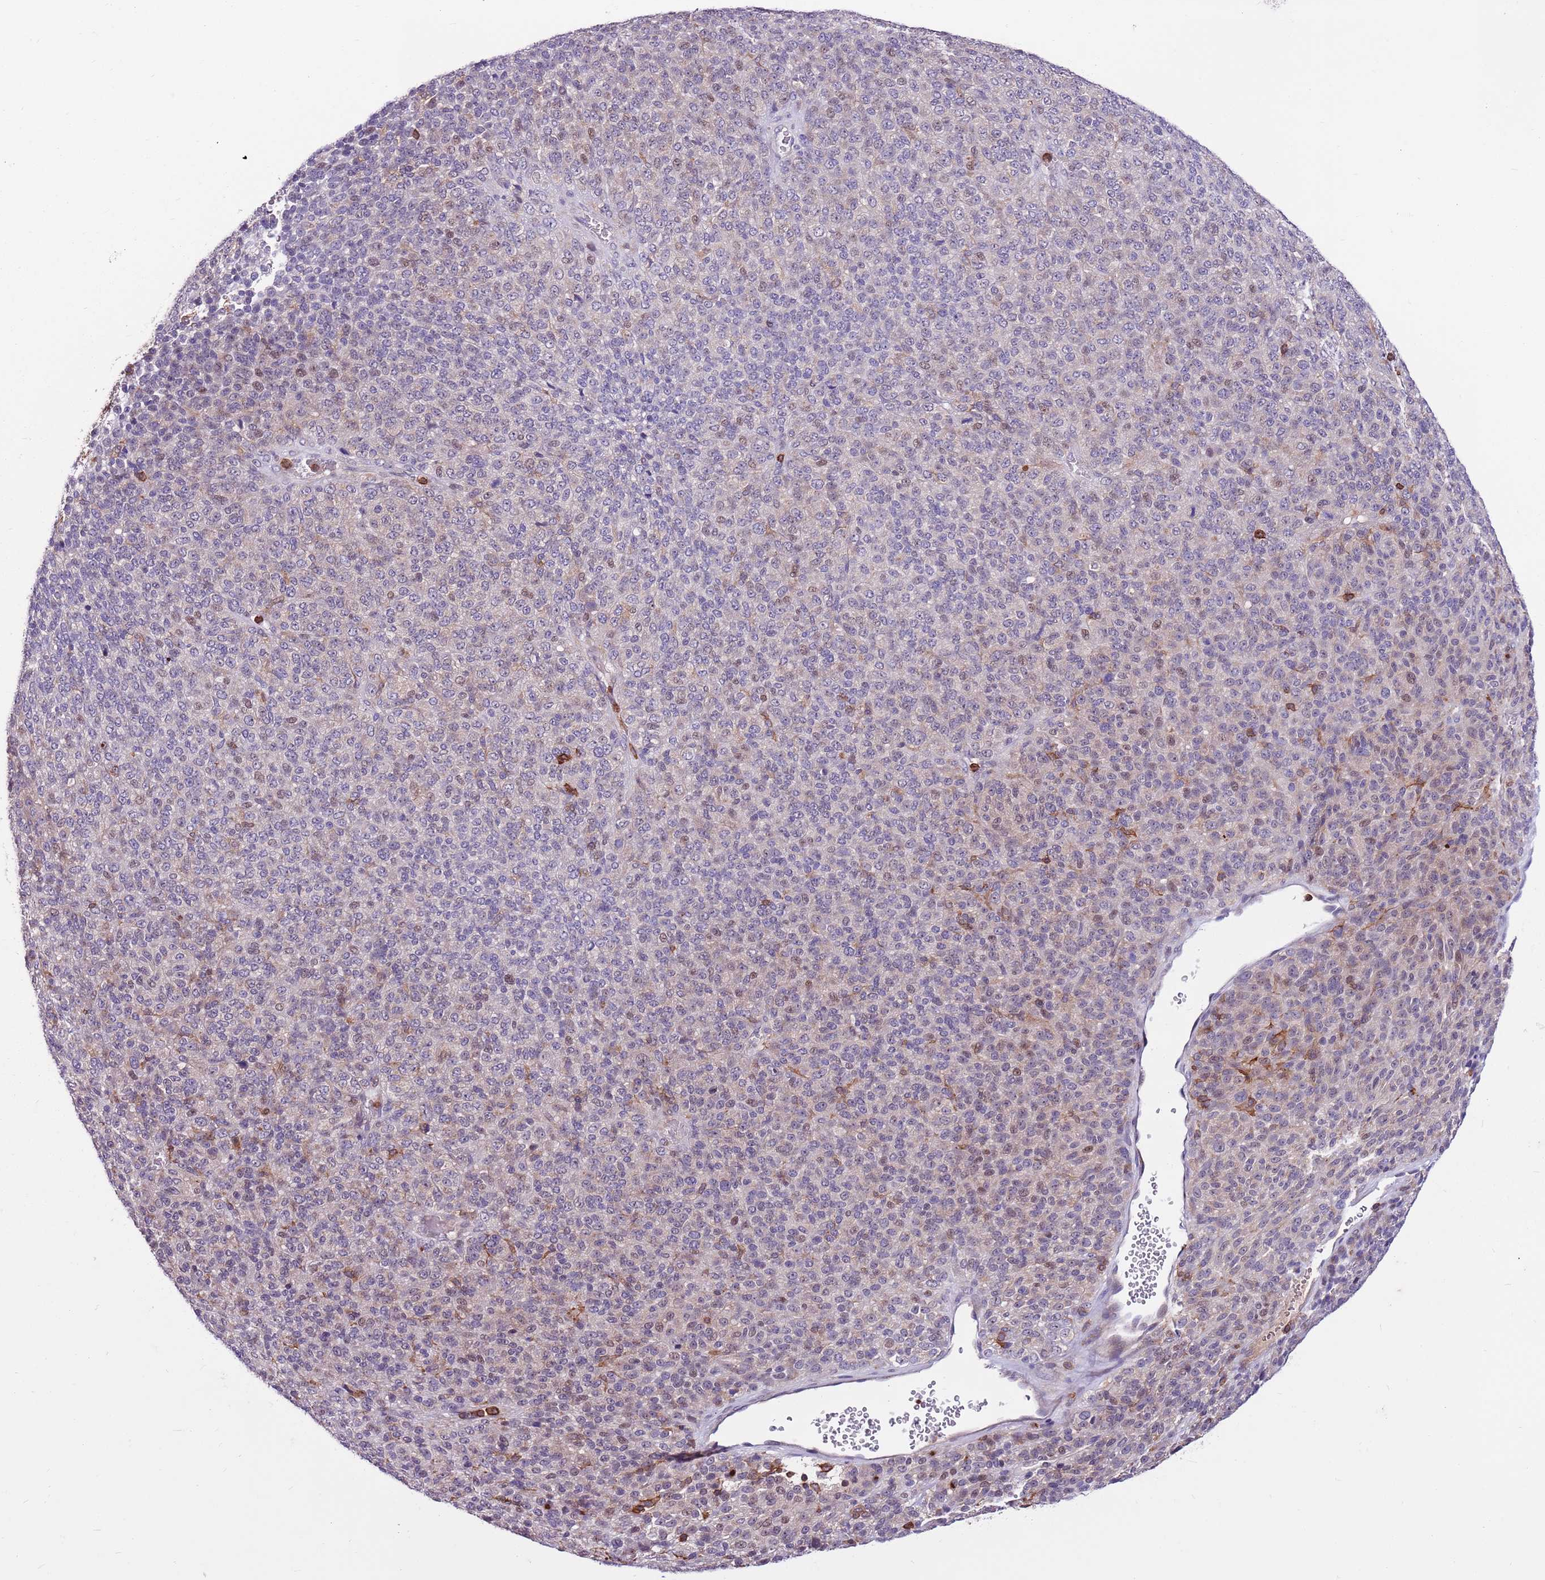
{"staining": {"intensity": "weak", "quantity": "25%-75%", "location": "cytoplasmic/membranous,nuclear"}, "tissue": "melanoma", "cell_type": "Tumor cells", "image_type": "cancer", "snomed": [{"axis": "morphology", "description": "Malignant melanoma, Metastatic site"}, {"axis": "topography", "description": "Brain"}], "caption": "High-magnification brightfield microscopy of malignant melanoma (metastatic site) stained with DAB (brown) and counterstained with hematoxylin (blue). tumor cells exhibit weak cytoplasmic/membranous and nuclear staining is identified in about25%-75% of cells.", "gene": "ZSWIM1", "patient": {"sex": "female", "age": 56}}